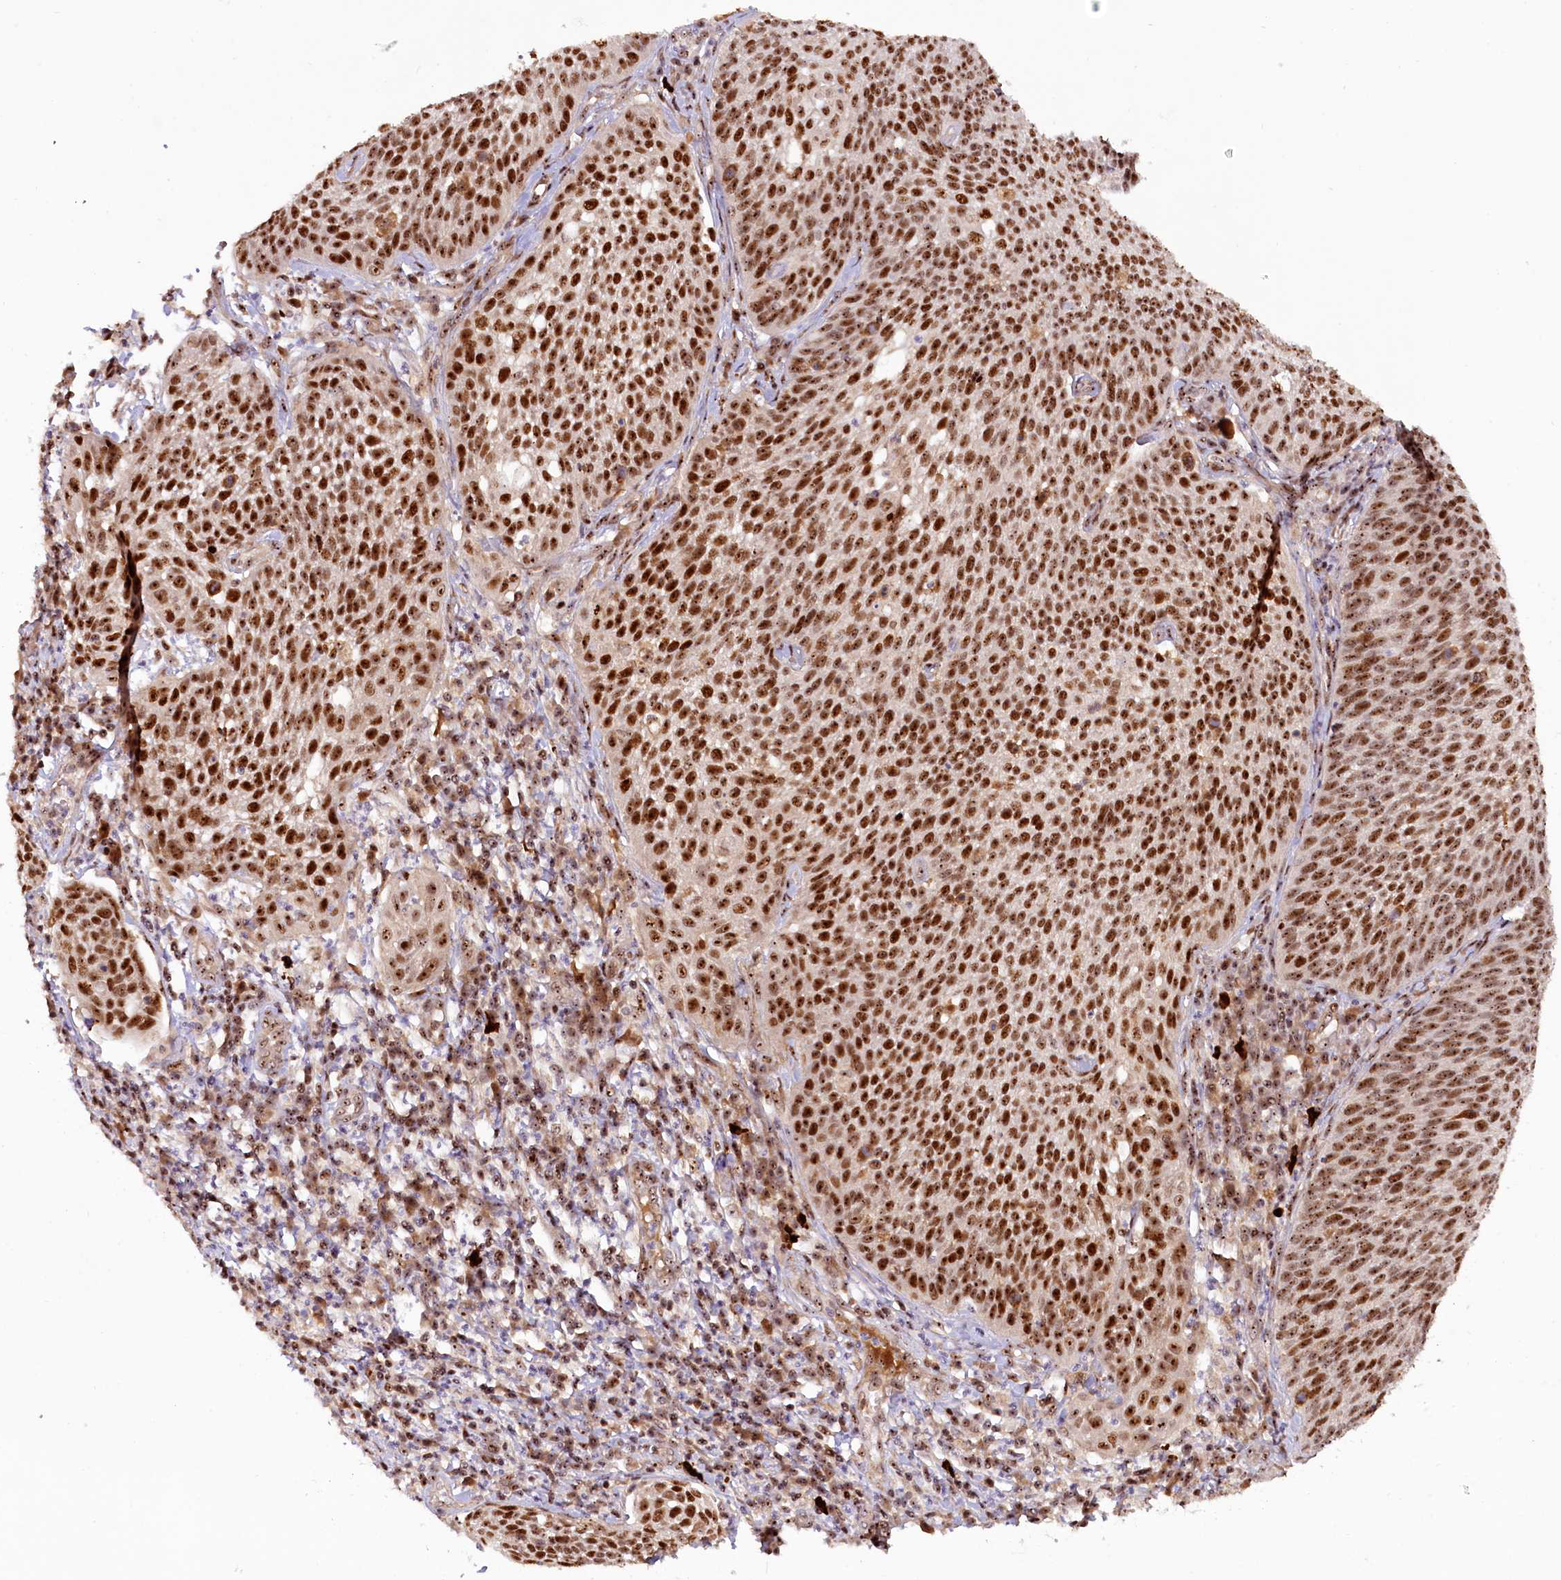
{"staining": {"intensity": "strong", "quantity": ">75%", "location": "nuclear"}, "tissue": "cervical cancer", "cell_type": "Tumor cells", "image_type": "cancer", "snomed": [{"axis": "morphology", "description": "Squamous cell carcinoma, NOS"}, {"axis": "topography", "description": "Cervix"}], "caption": "This micrograph demonstrates immunohistochemistry staining of squamous cell carcinoma (cervical), with high strong nuclear positivity in about >75% of tumor cells.", "gene": "TCOF1", "patient": {"sex": "female", "age": 34}}